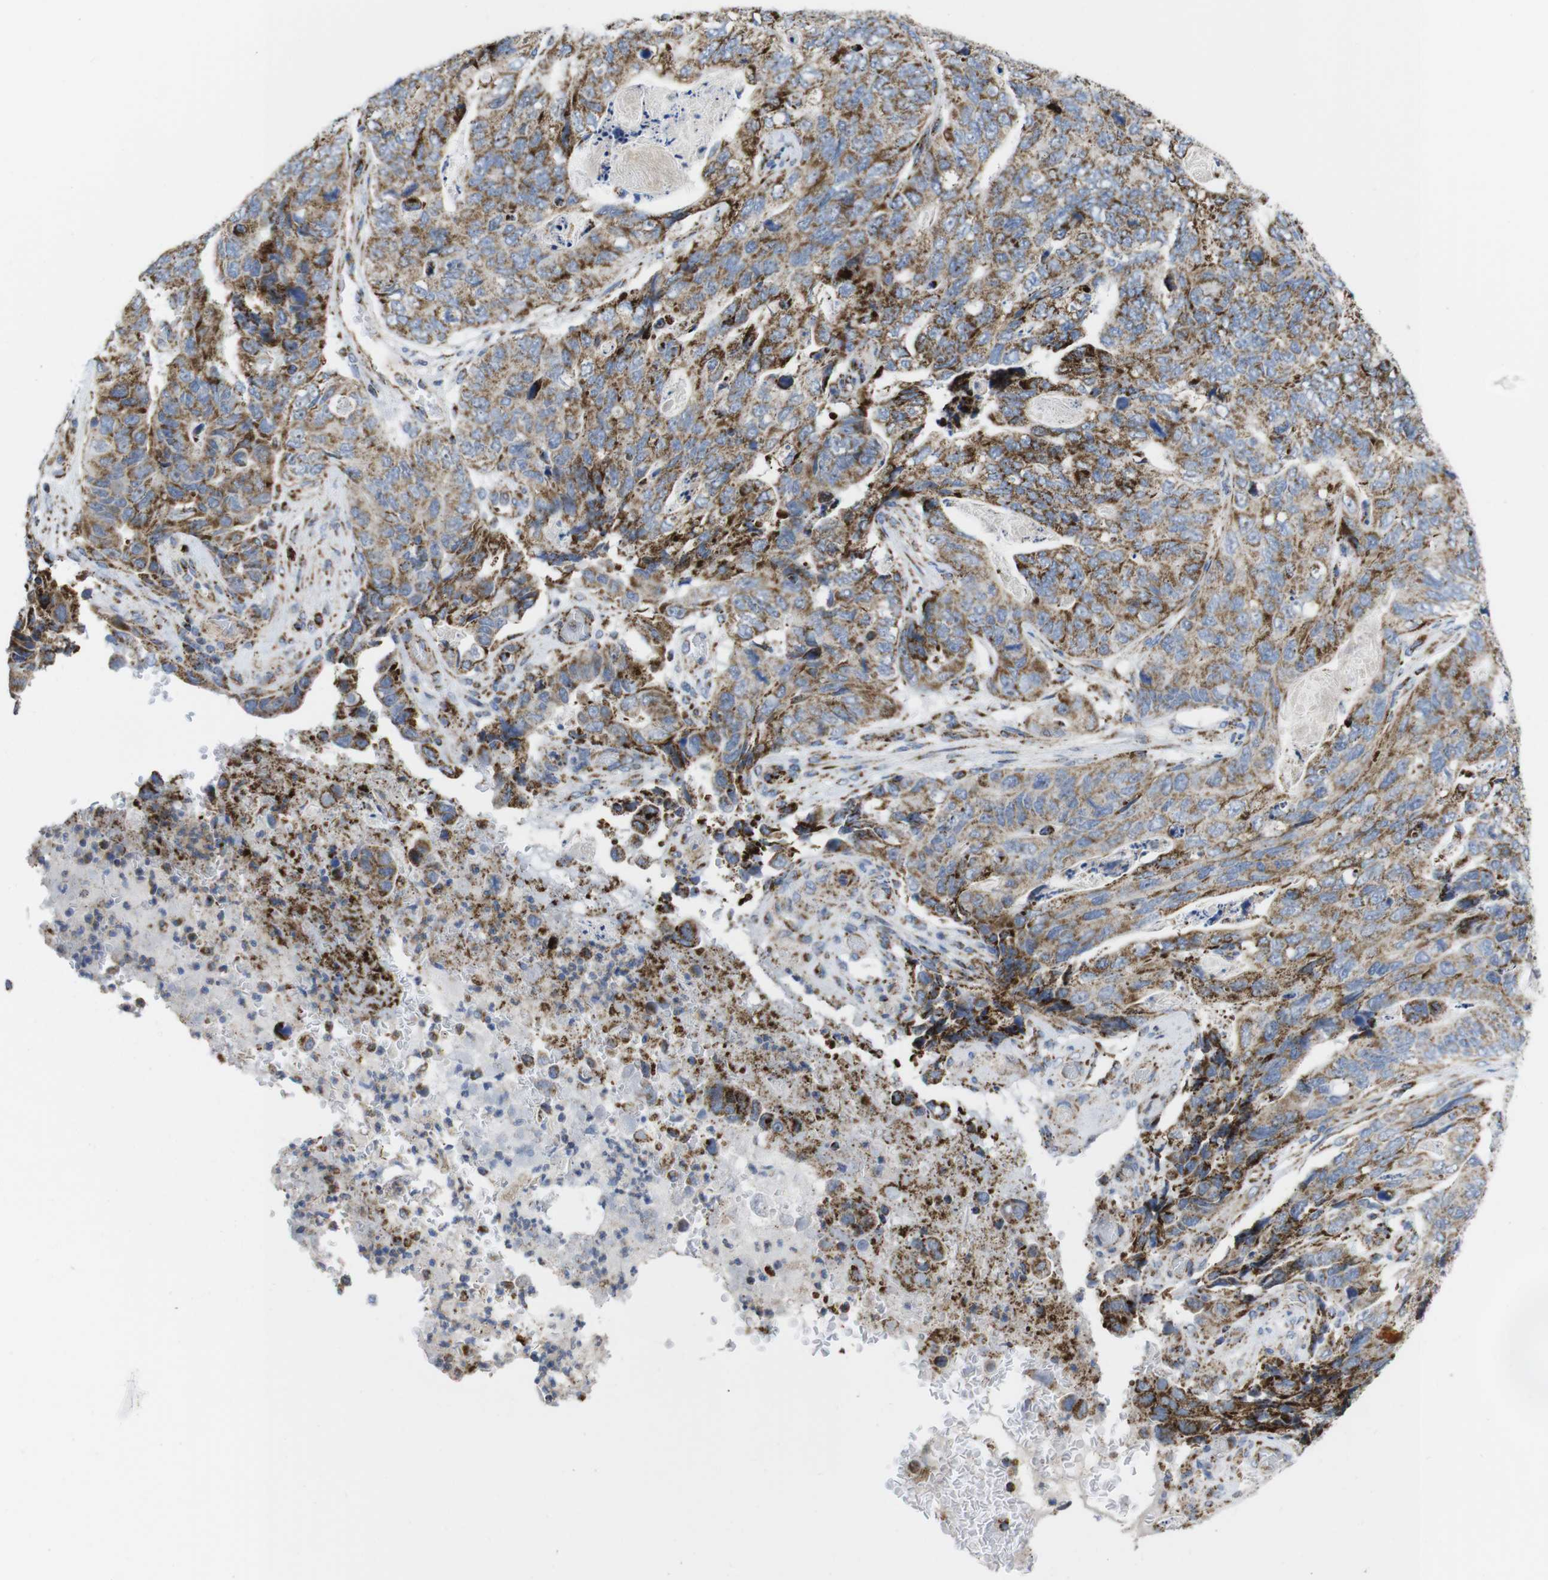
{"staining": {"intensity": "moderate", "quantity": ">75%", "location": "cytoplasmic/membranous"}, "tissue": "stomach cancer", "cell_type": "Tumor cells", "image_type": "cancer", "snomed": [{"axis": "morphology", "description": "Adenocarcinoma, NOS"}, {"axis": "topography", "description": "Stomach"}], "caption": "This image exhibits immunohistochemistry (IHC) staining of adenocarcinoma (stomach), with medium moderate cytoplasmic/membranous expression in about >75% of tumor cells.", "gene": "TMEM192", "patient": {"sex": "female", "age": 89}}